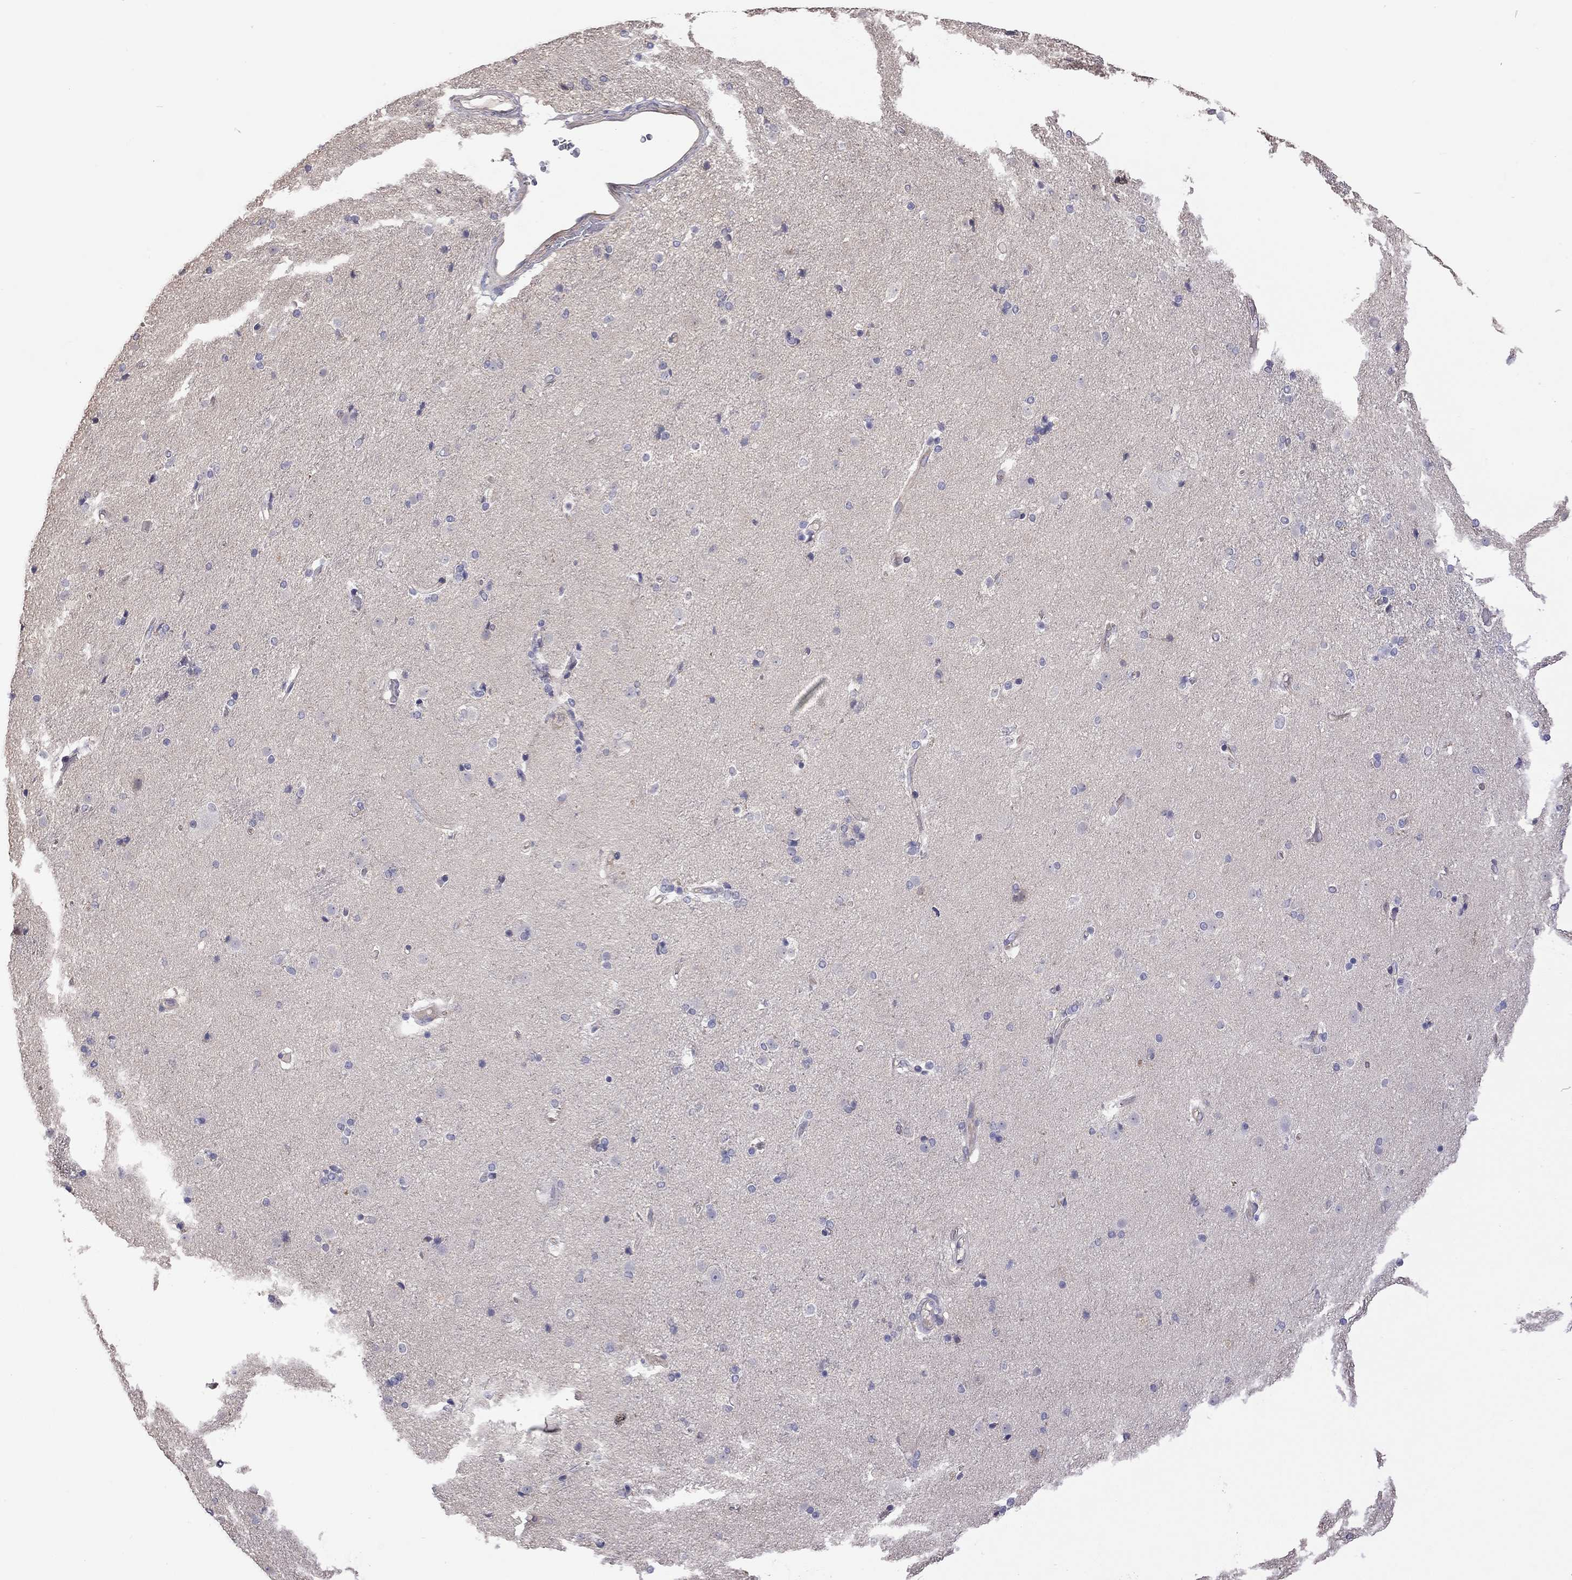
{"staining": {"intensity": "negative", "quantity": "none", "location": "none"}, "tissue": "caudate", "cell_type": "Glial cells", "image_type": "normal", "snomed": [{"axis": "morphology", "description": "Normal tissue, NOS"}, {"axis": "topography", "description": "Lateral ventricle wall"}], "caption": "Glial cells show no significant staining in normal caudate. The staining is performed using DAB (3,3'-diaminobenzidine) brown chromogen with nuclei counter-stained in using hematoxylin.", "gene": "FEZ1", "patient": {"sex": "male", "age": 54}}